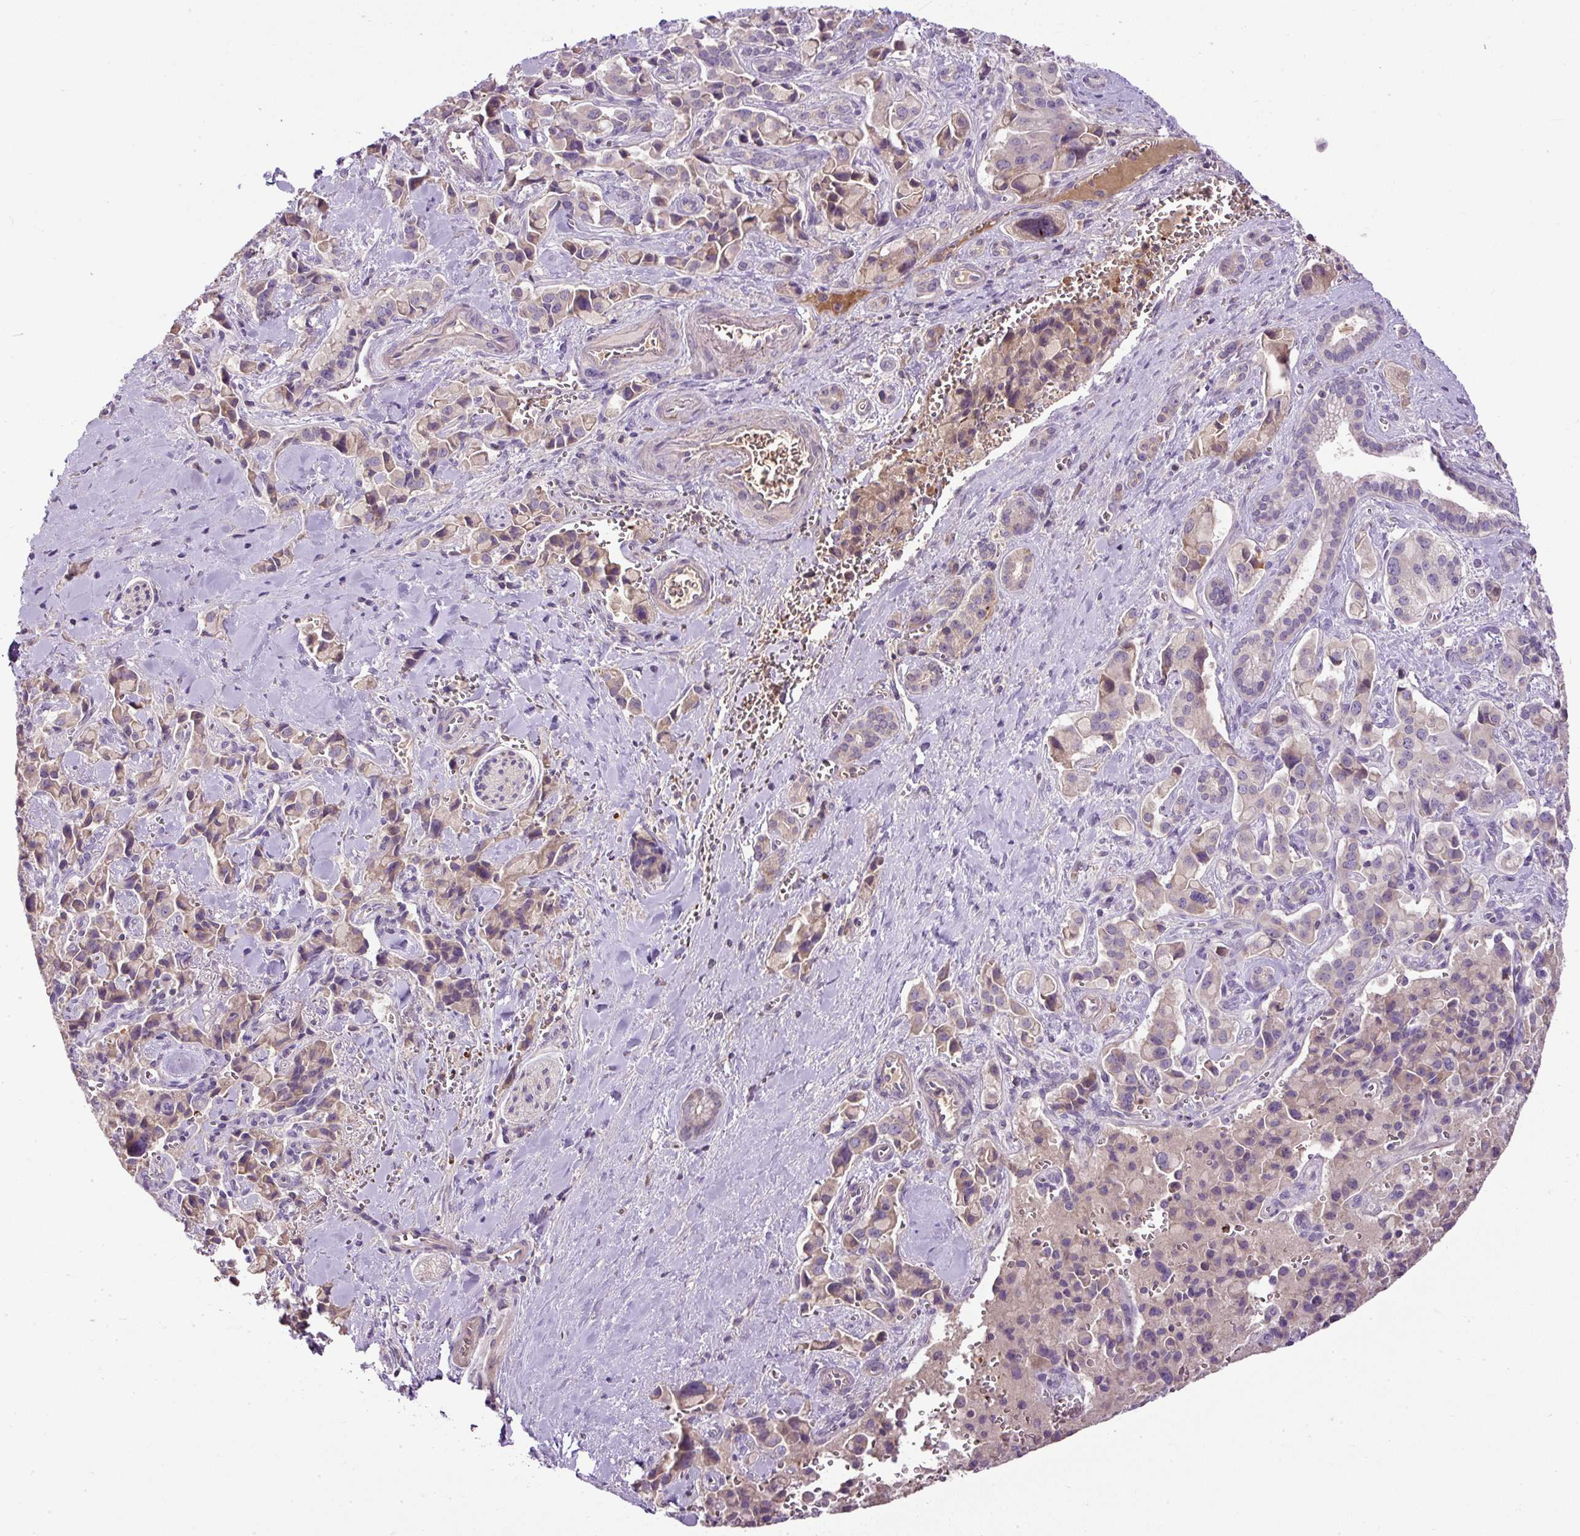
{"staining": {"intensity": "weak", "quantity": "<25%", "location": "cytoplasmic/membranous"}, "tissue": "pancreatic cancer", "cell_type": "Tumor cells", "image_type": "cancer", "snomed": [{"axis": "morphology", "description": "Adenocarcinoma, NOS"}, {"axis": "topography", "description": "Pancreas"}], "caption": "IHC photomicrograph of human pancreatic adenocarcinoma stained for a protein (brown), which demonstrates no staining in tumor cells.", "gene": "CXCL13", "patient": {"sex": "male", "age": 65}}